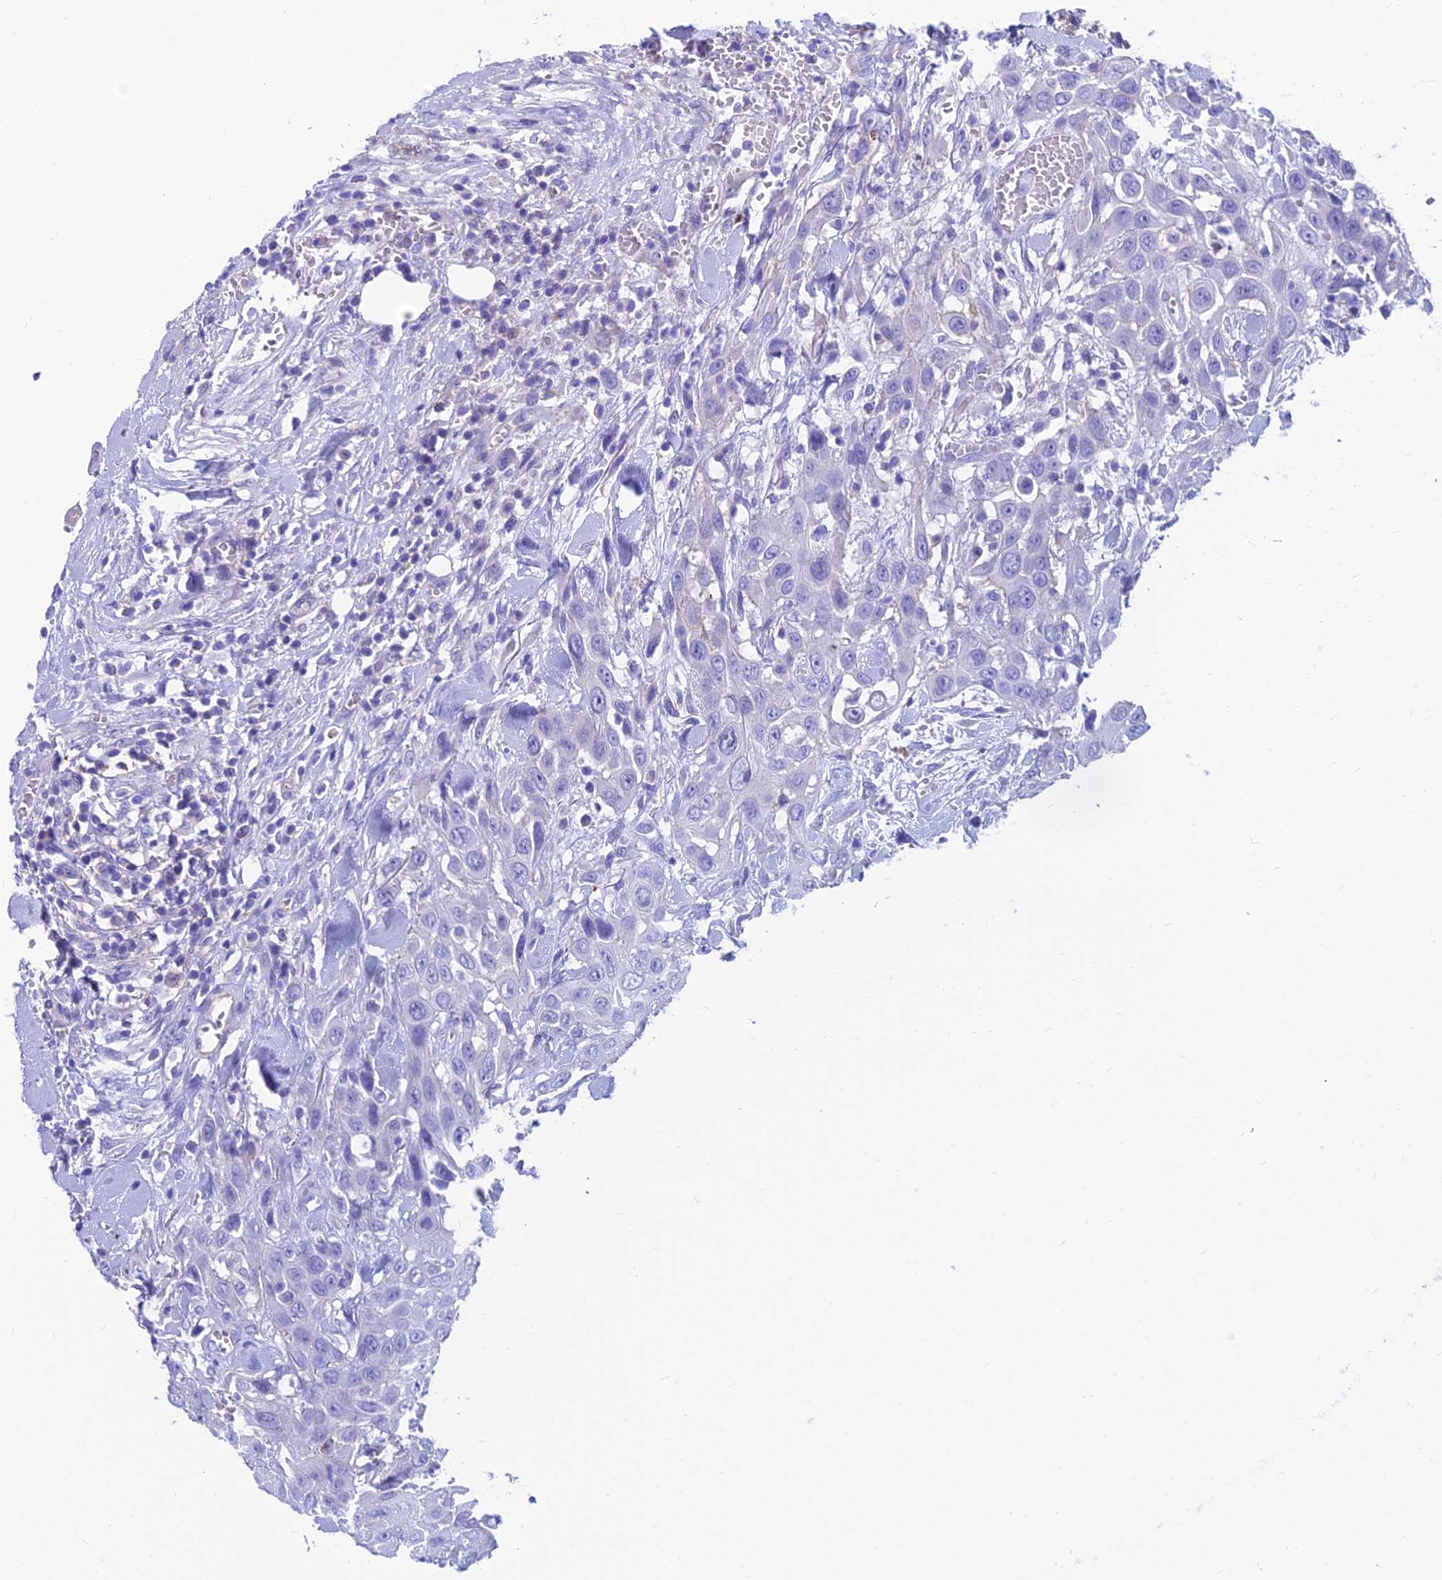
{"staining": {"intensity": "negative", "quantity": "none", "location": "none"}, "tissue": "head and neck cancer", "cell_type": "Tumor cells", "image_type": "cancer", "snomed": [{"axis": "morphology", "description": "Squamous cell carcinoma, NOS"}, {"axis": "topography", "description": "Head-Neck"}], "caption": "This is a photomicrograph of immunohistochemistry staining of head and neck cancer, which shows no expression in tumor cells. (DAB (3,3'-diaminobenzidine) immunohistochemistry (IHC) with hematoxylin counter stain).", "gene": "RTN4RL1", "patient": {"sex": "male", "age": 81}}